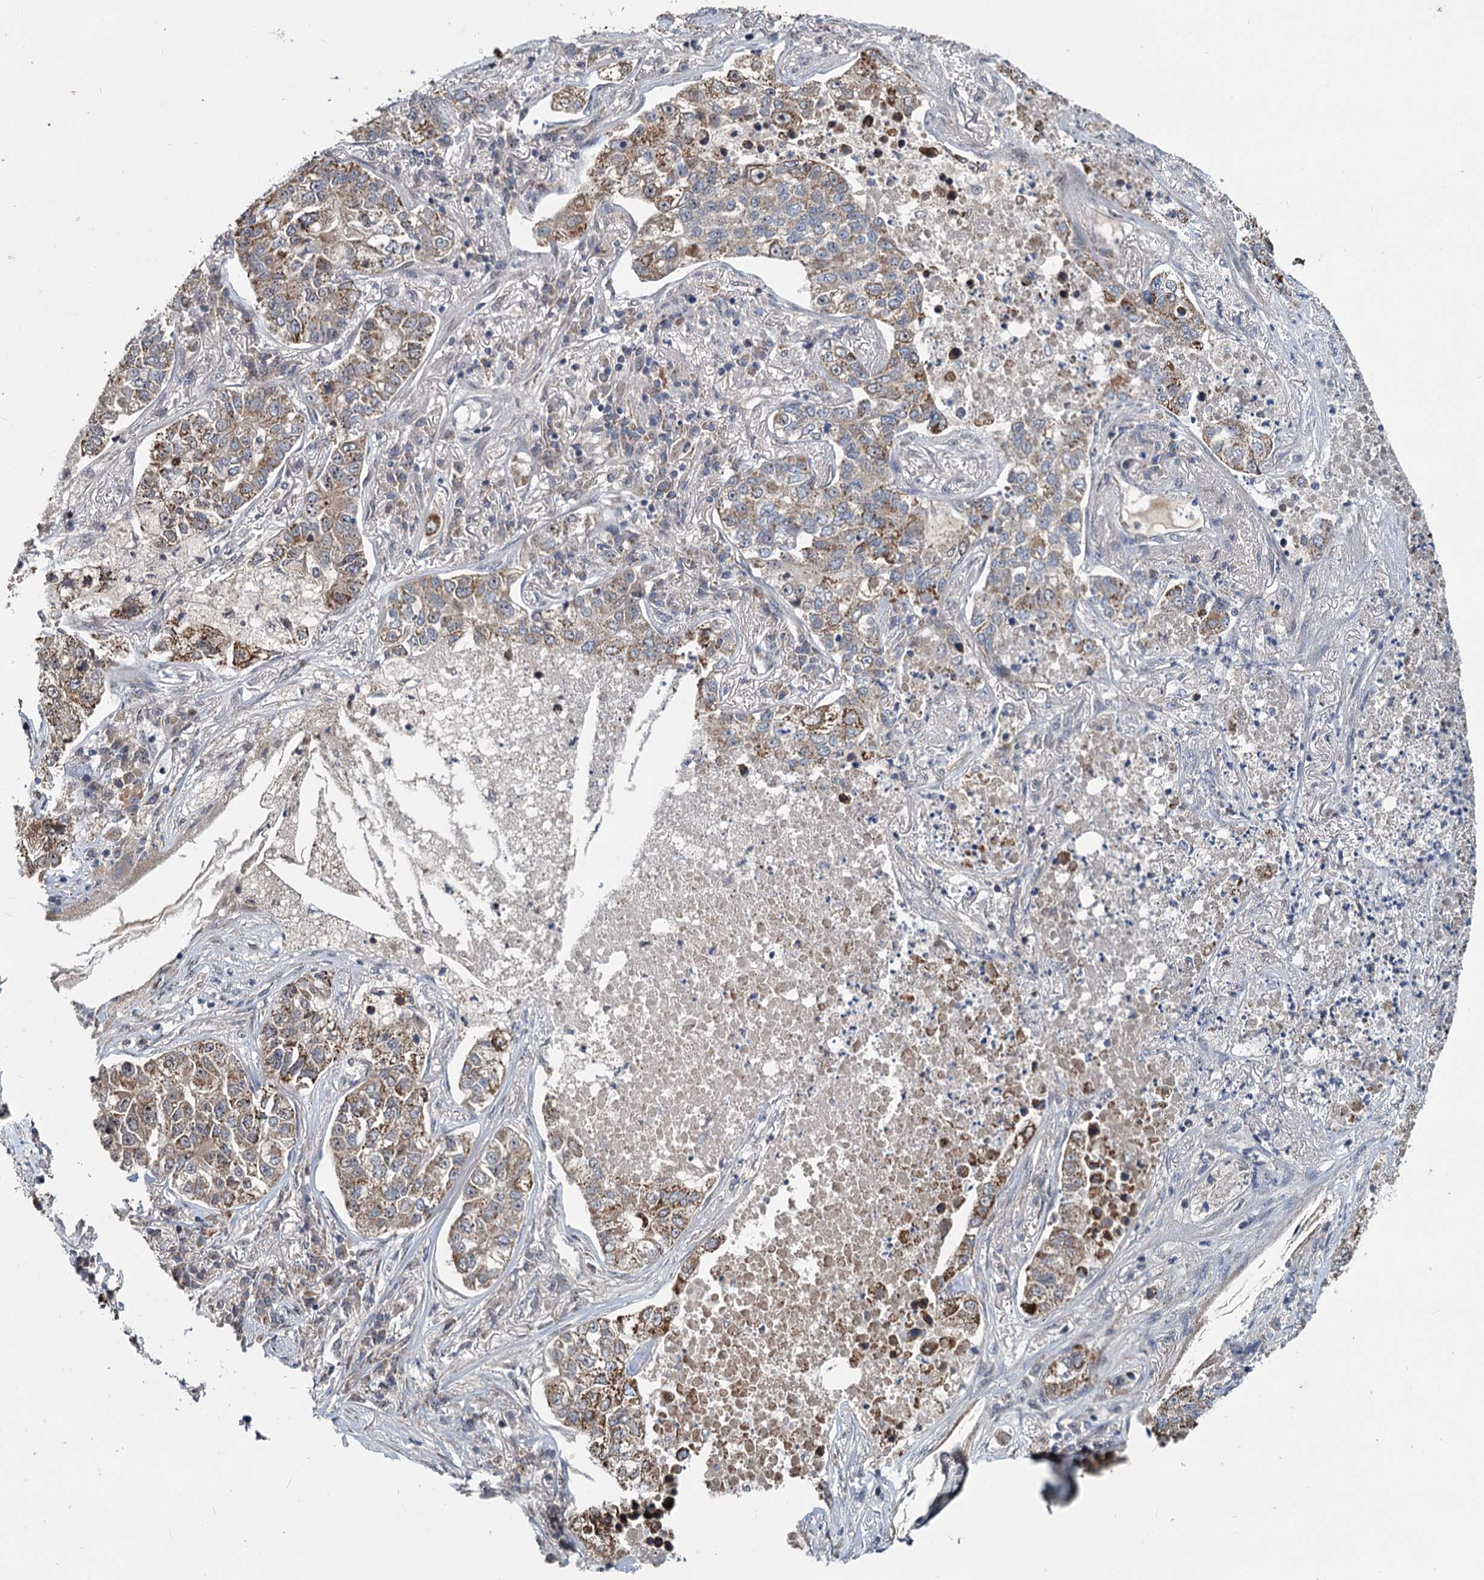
{"staining": {"intensity": "moderate", "quantity": ">75%", "location": "cytoplasmic/membranous"}, "tissue": "lung cancer", "cell_type": "Tumor cells", "image_type": "cancer", "snomed": [{"axis": "morphology", "description": "Adenocarcinoma, NOS"}, {"axis": "topography", "description": "Lung"}], "caption": "Human lung cancer (adenocarcinoma) stained for a protein (brown) shows moderate cytoplasmic/membranous positive positivity in about >75% of tumor cells.", "gene": "RITA1", "patient": {"sex": "male", "age": 49}}